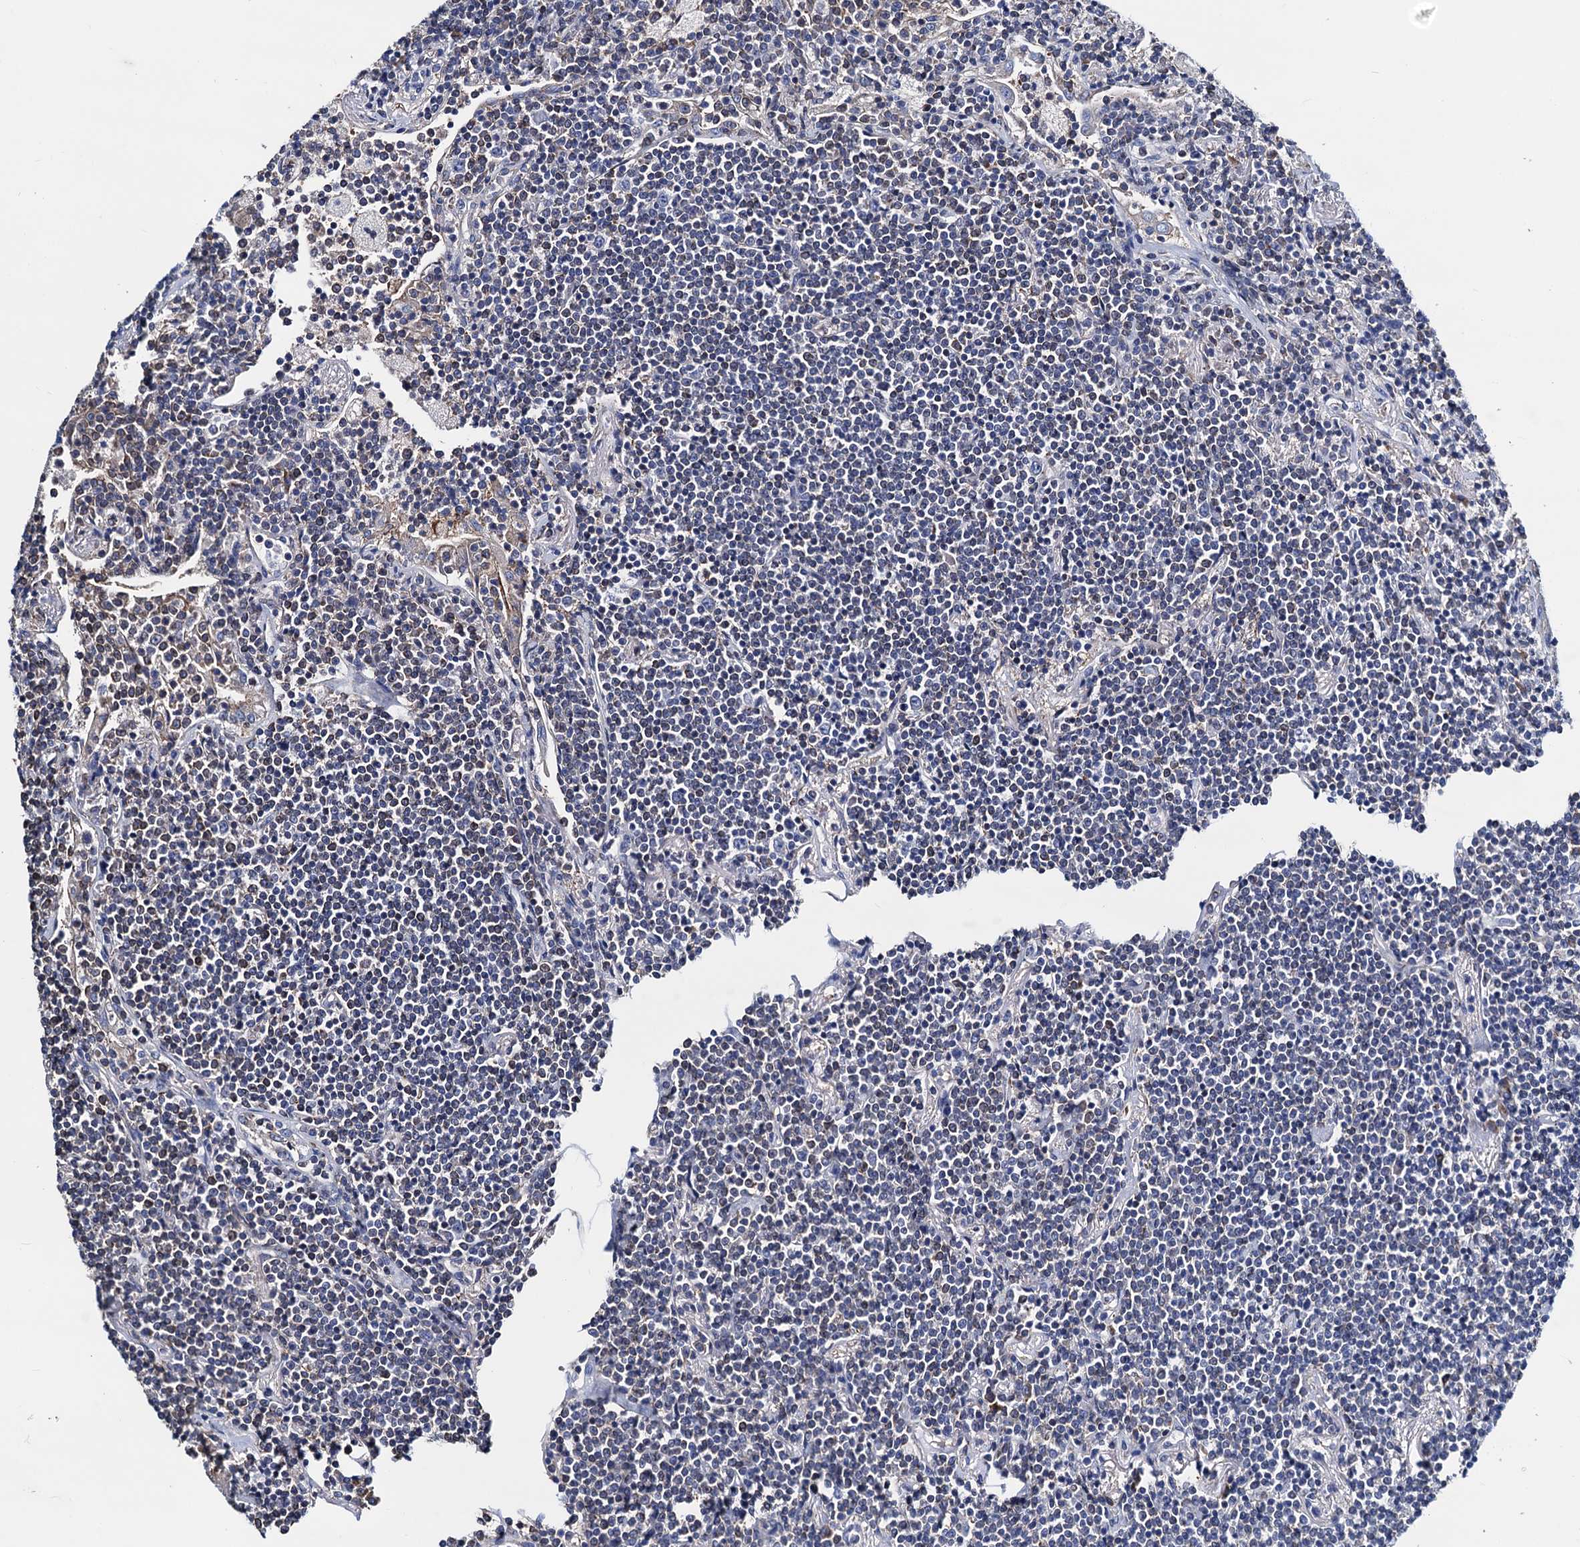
{"staining": {"intensity": "negative", "quantity": "none", "location": "none"}, "tissue": "lymphoma", "cell_type": "Tumor cells", "image_type": "cancer", "snomed": [{"axis": "morphology", "description": "Malignant lymphoma, non-Hodgkin's type, Low grade"}, {"axis": "topography", "description": "Lung"}], "caption": "A histopathology image of human low-grade malignant lymphoma, non-Hodgkin's type is negative for staining in tumor cells. (Immunohistochemistry, brightfield microscopy, high magnification).", "gene": "GCOM1", "patient": {"sex": "female", "age": 71}}